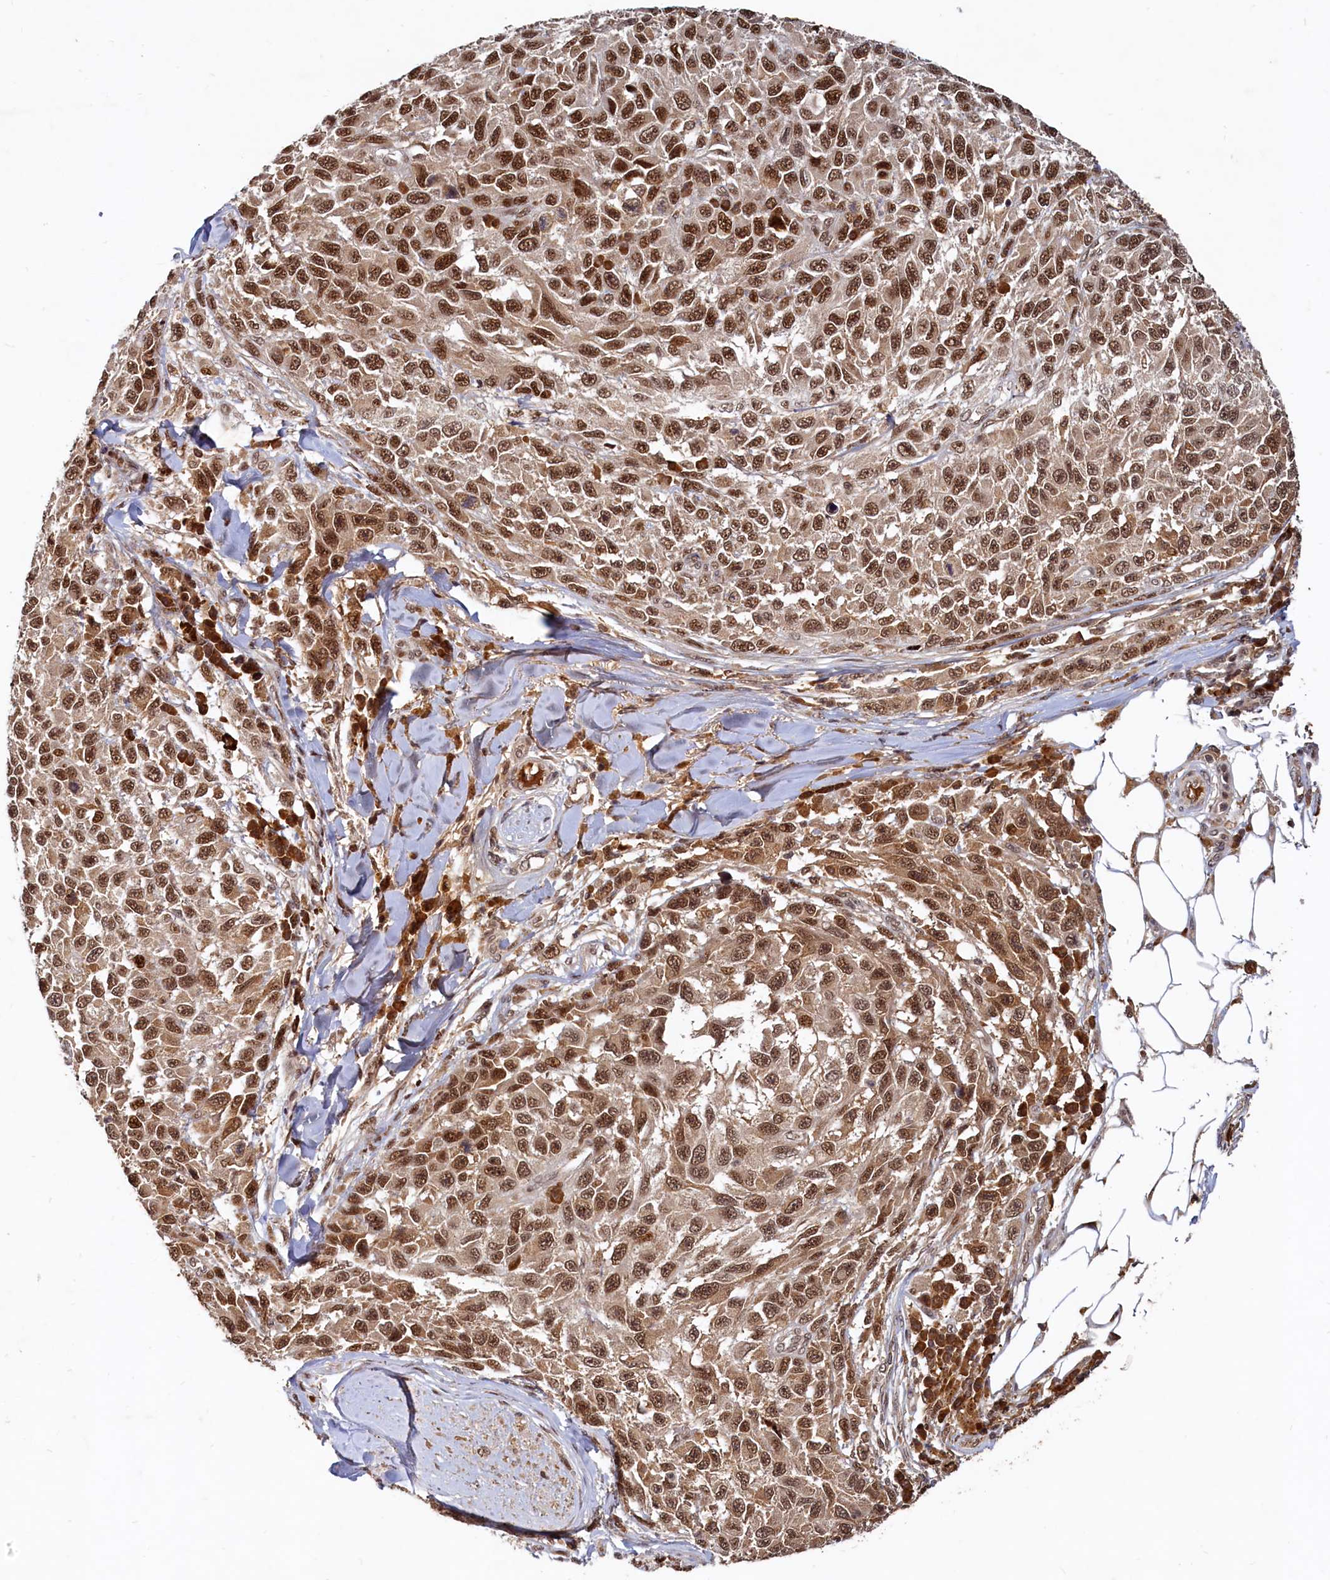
{"staining": {"intensity": "strong", "quantity": ">75%", "location": "nuclear"}, "tissue": "melanoma", "cell_type": "Tumor cells", "image_type": "cancer", "snomed": [{"axis": "morphology", "description": "Normal tissue, NOS"}, {"axis": "morphology", "description": "Malignant melanoma, NOS"}, {"axis": "topography", "description": "Skin"}], "caption": "Immunohistochemistry (IHC) of malignant melanoma exhibits high levels of strong nuclear positivity in approximately >75% of tumor cells. The staining is performed using DAB (3,3'-diaminobenzidine) brown chromogen to label protein expression. The nuclei are counter-stained blue using hematoxylin.", "gene": "TRAPPC4", "patient": {"sex": "female", "age": 96}}